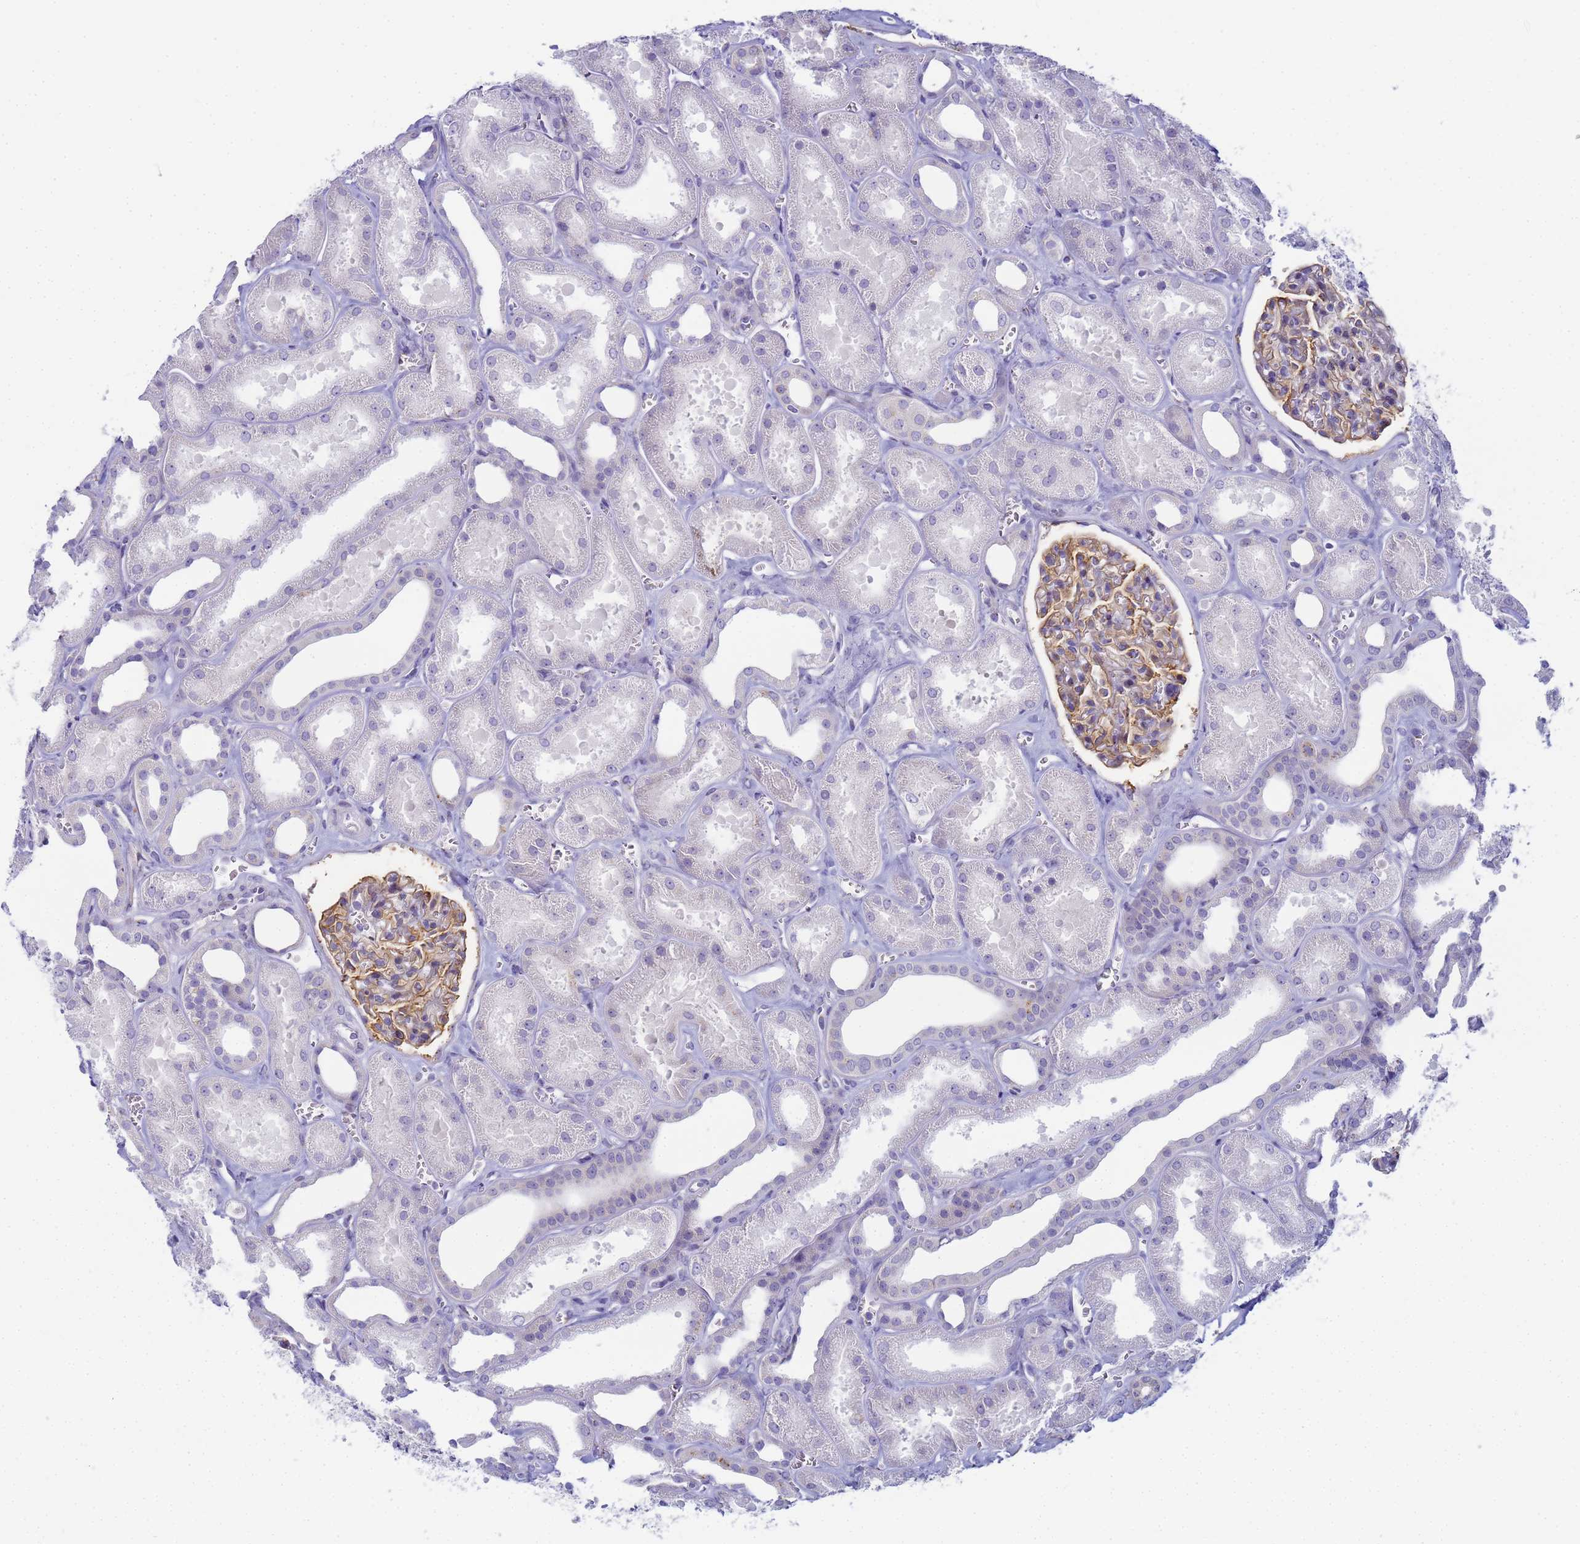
{"staining": {"intensity": "moderate", "quantity": ">75%", "location": "cytoplasmic/membranous"}, "tissue": "kidney", "cell_type": "Cells in glomeruli", "image_type": "normal", "snomed": [{"axis": "morphology", "description": "Normal tissue, NOS"}, {"axis": "morphology", "description": "Adenocarcinoma, NOS"}, {"axis": "topography", "description": "Kidney"}], "caption": "Immunohistochemical staining of normal human kidney reveals moderate cytoplasmic/membranous protein expression in about >75% of cells in glomeruli.", "gene": "CR1", "patient": {"sex": "female", "age": 68}}